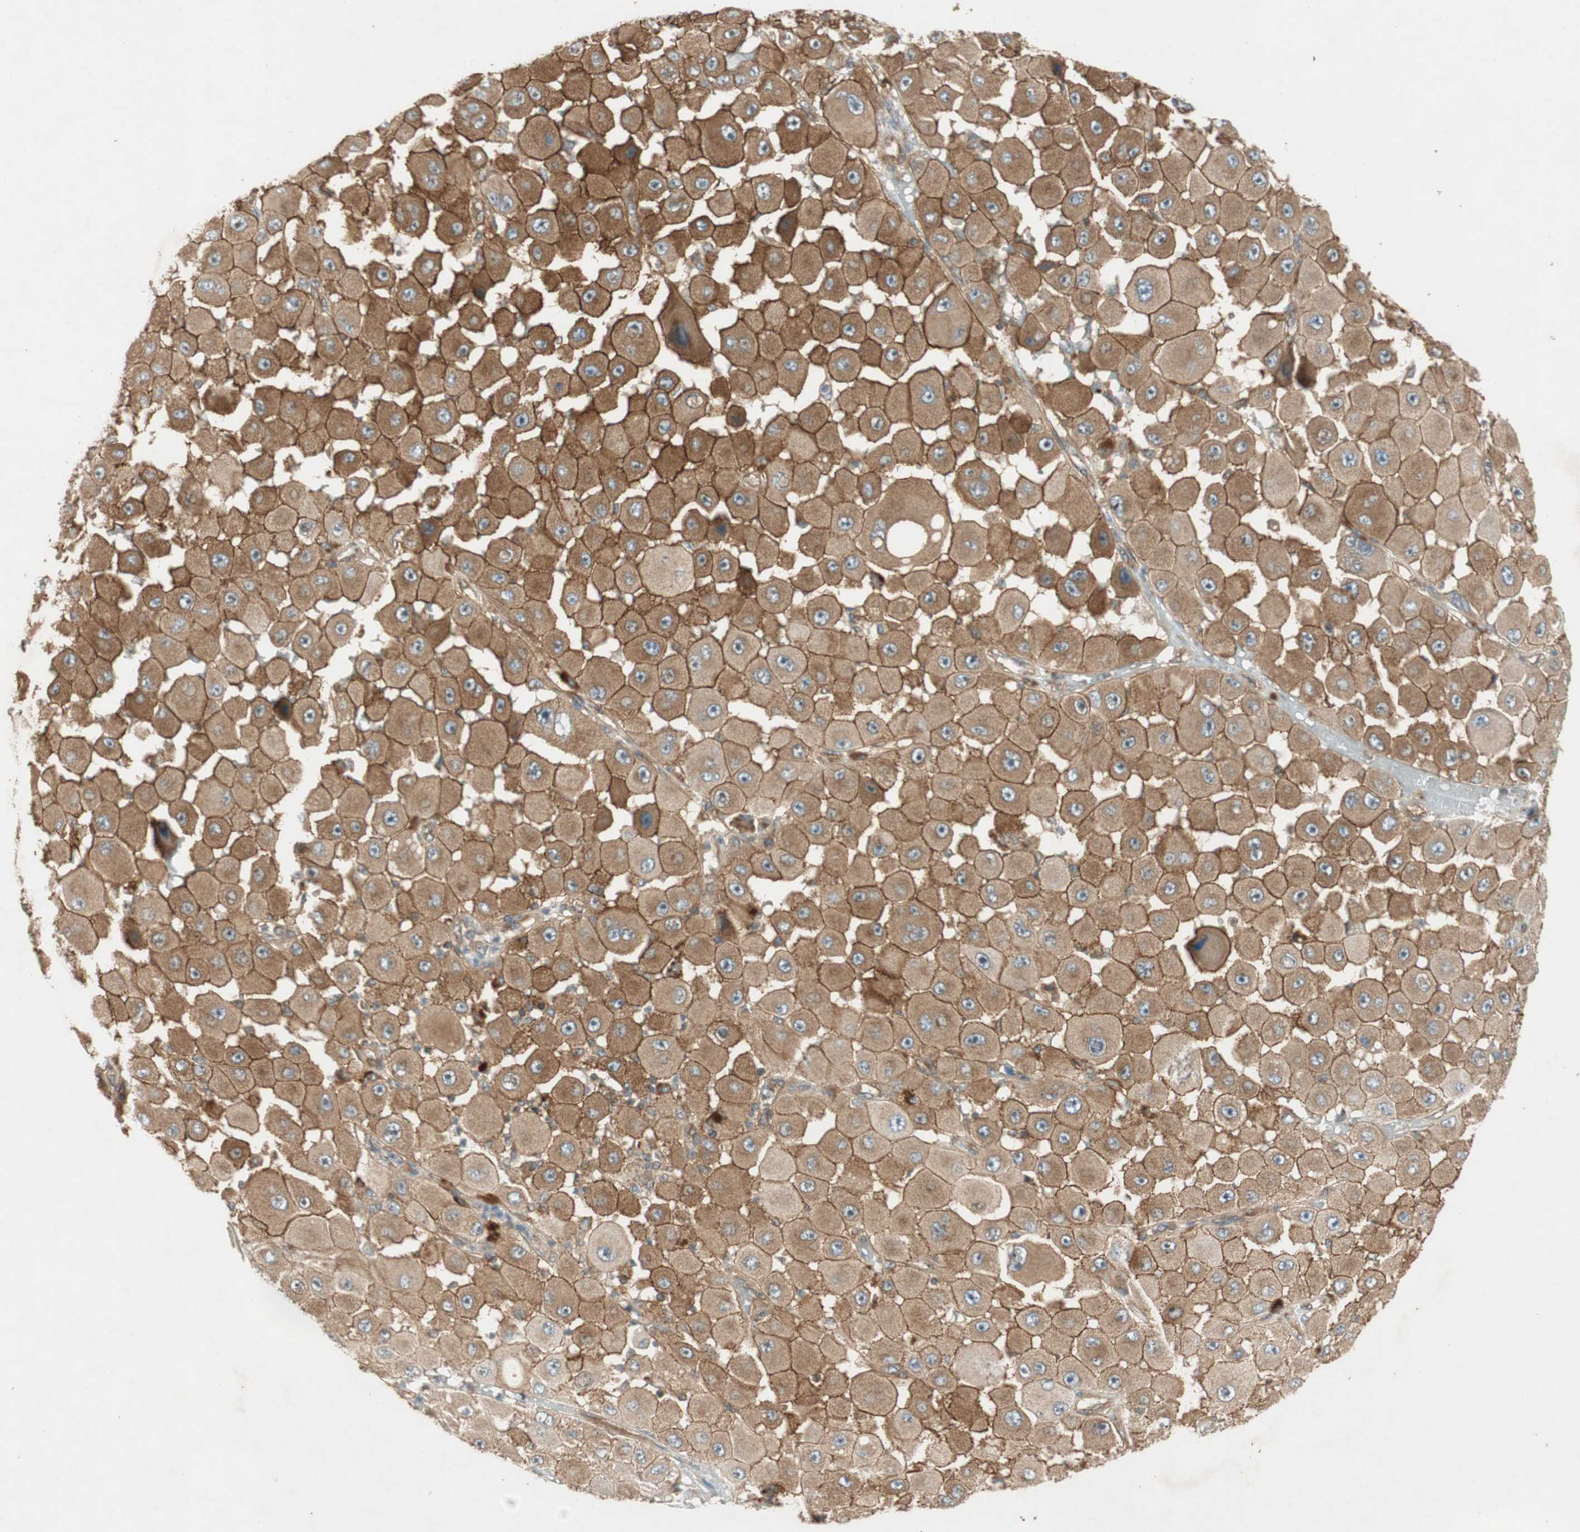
{"staining": {"intensity": "moderate", "quantity": ">75%", "location": "cytoplasmic/membranous"}, "tissue": "melanoma", "cell_type": "Tumor cells", "image_type": "cancer", "snomed": [{"axis": "morphology", "description": "Malignant melanoma, NOS"}, {"axis": "topography", "description": "Skin"}], "caption": "Protein expression by IHC reveals moderate cytoplasmic/membranous staining in approximately >75% of tumor cells in malignant melanoma.", "gene": "BTN3A3", "patient": {"sex": "female", "age": 81}}